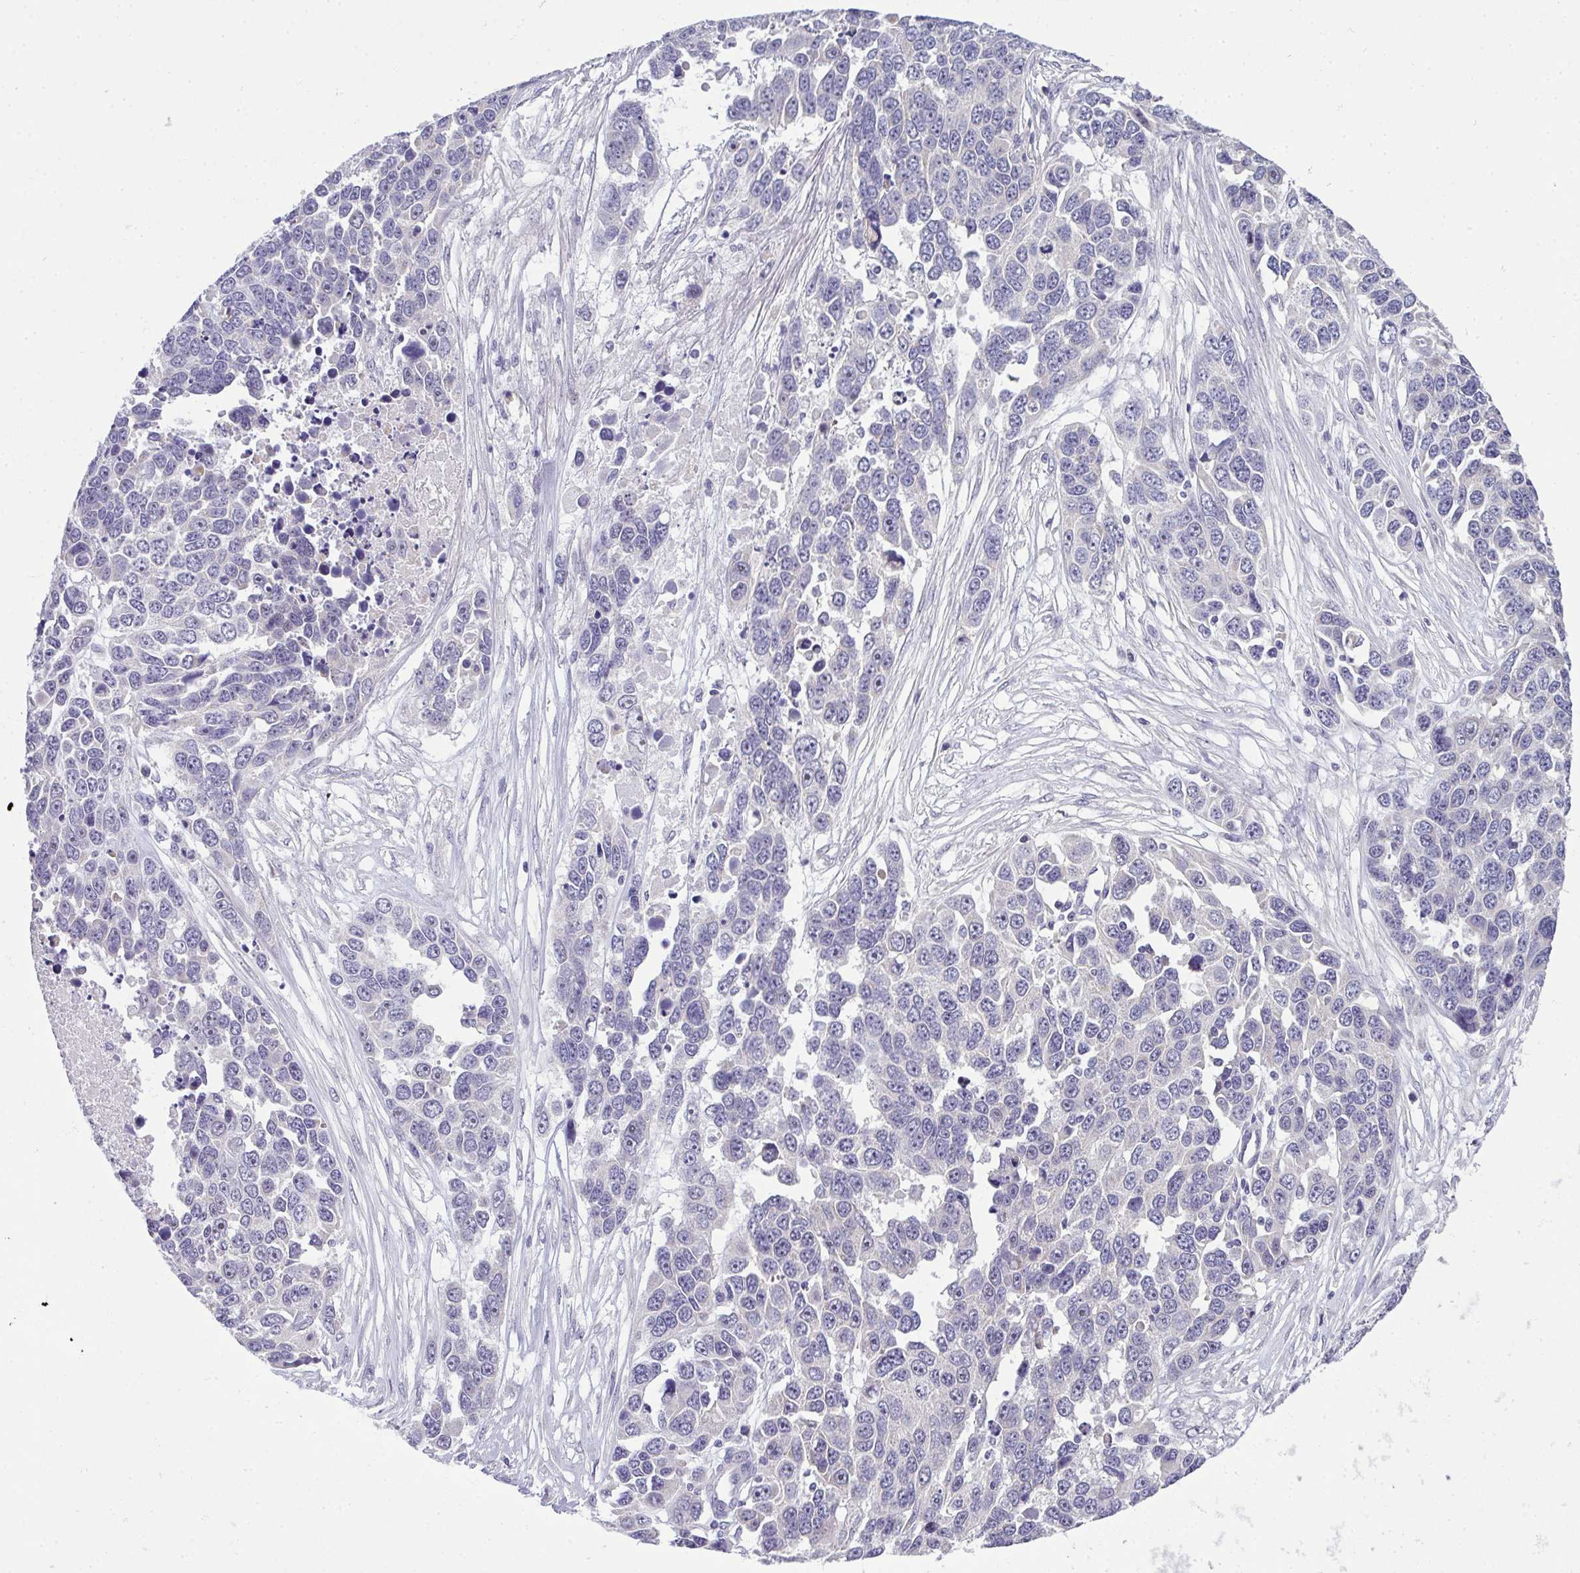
{"staining": {"intensity": "negative", "quantity": "none", "location": "none"}, "tissue": "ovarian cancer", "cell_type": "Tumor cells", "image_type": "cancer", "snomed": [{"axis": "morphology", "description": "Cystadenocarcinoma, serous, NOS"}, {"axis": "topography", "description": "Ovary"}], "caption": "This is an immunohistochemistry (IHC) histopathology image of human serous cystadenocarcinoma (ovarian). There is no expression in tumor cells.", "gene": "NT5C1A", "patient": {"sex": "female", "age": 76}}